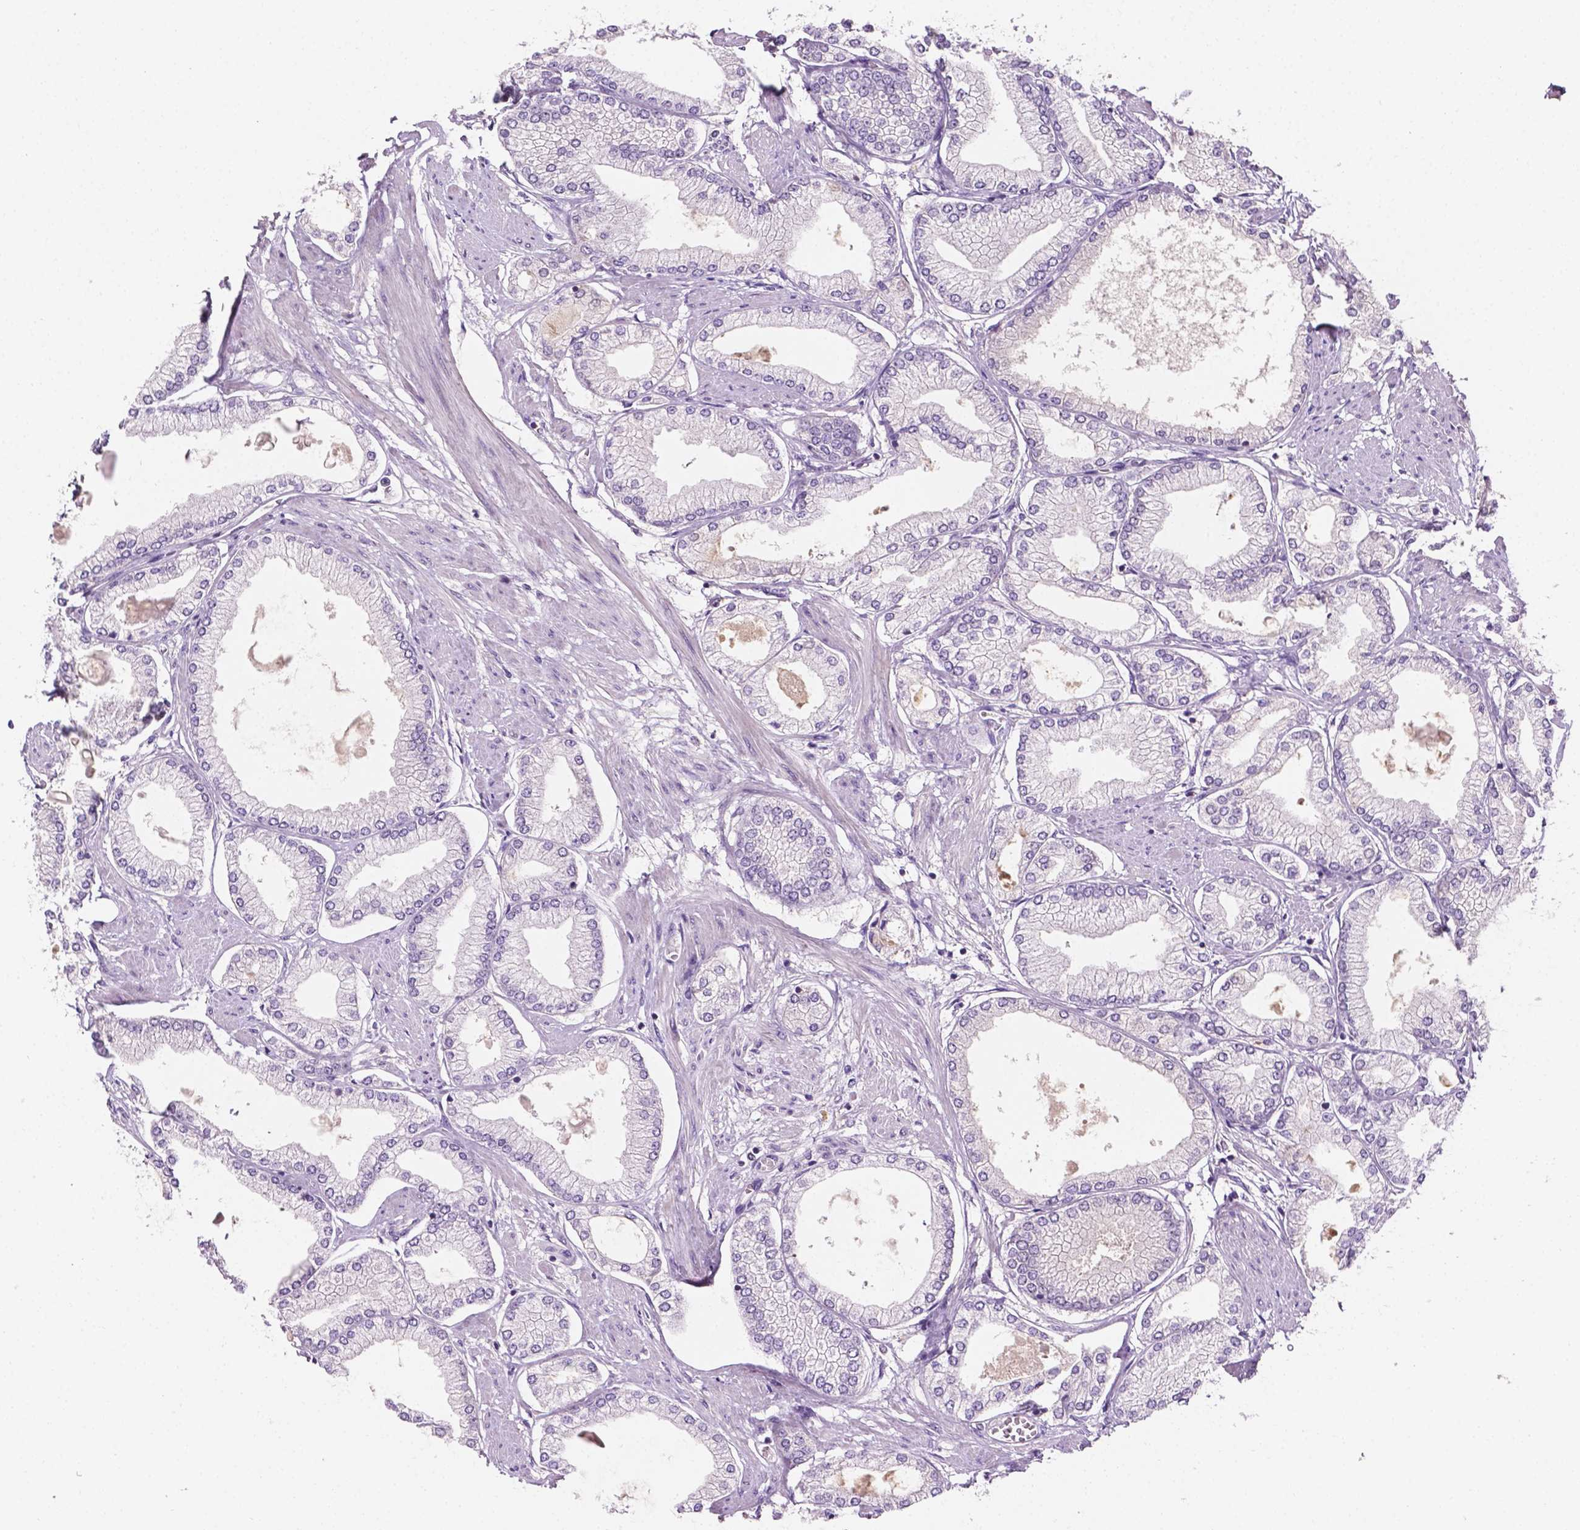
{"staining": {"intensity": "negative", "quantity": "none", "location": "none"}, "tissue": "prostate cancer", "cell_type": "Tumor cells", "image_type": "cancer", "snomed": [{"axis": "morphology", "description": "Adenocarcinoma, High grade"}, {"axis": "topography", "description": "Prostate"}], "caption": "Tumor cells are negative for brown protein staining in prostate adenocarcinoma (high-grade).", "gene": "MROH6", "patient": {"sex": "male", "age": 68}}